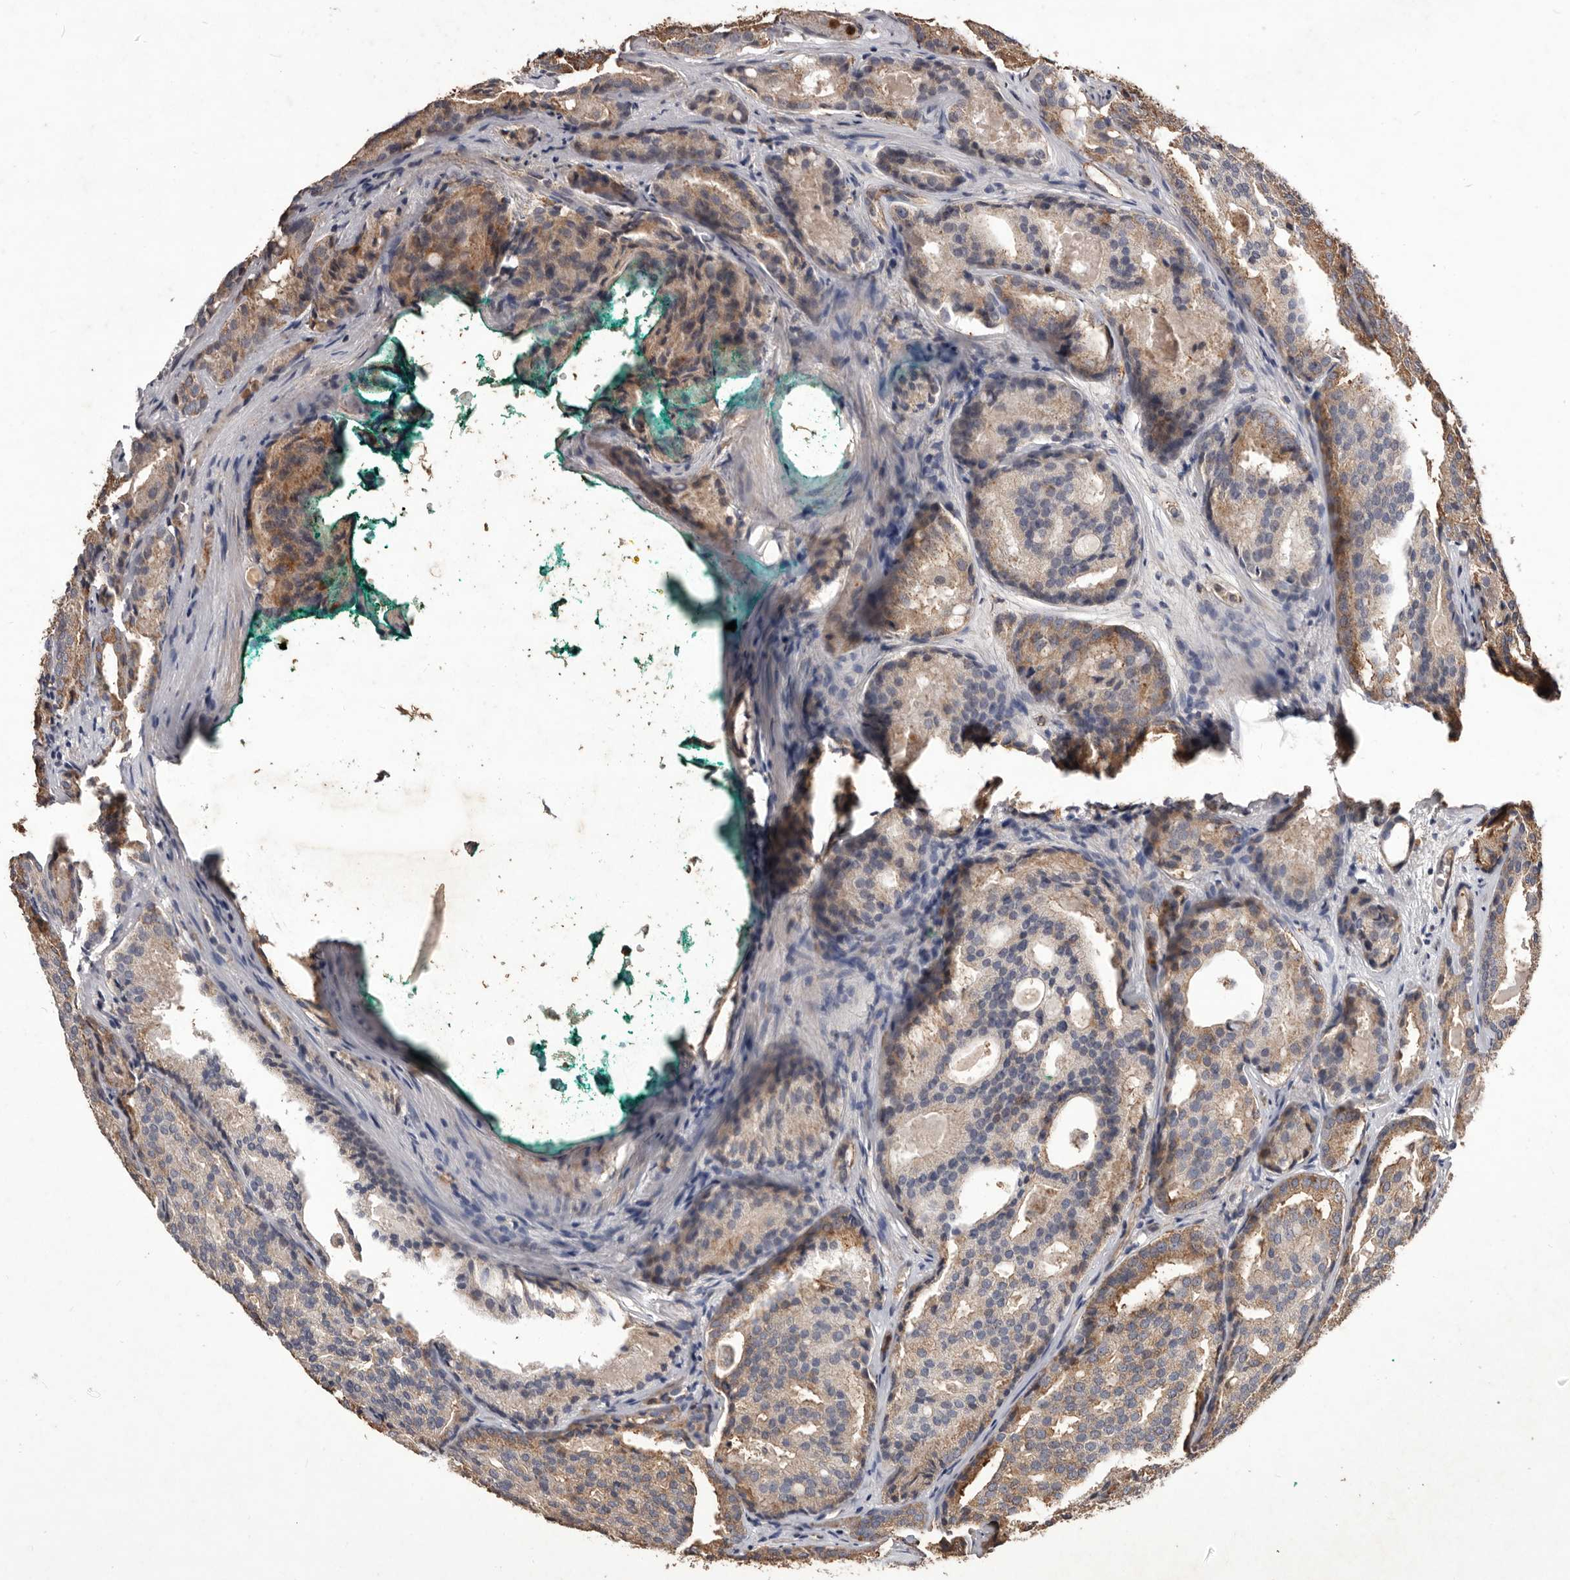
{"staining": {"intensity": "weak", "quantity": ">75%", "location": "cytoplasmic/membranous"}, "tissue": "prostate cancer", "cell_type": "Tumor cells", "image_type": "cancer", "snomed": [{"axis": "morphology", "description": "Adenocarcinoma, High grade"}, {"axis": "topography", "description": "Prostate"}], "caption": "This is an image of IHC staining of prostate high-grade adenocarcinoma, which shows weak staining in the cytoplasmic/membranous of tumor cells.", "gene": "CXCL14", "patient": {"sex": "male", "age": 64}}